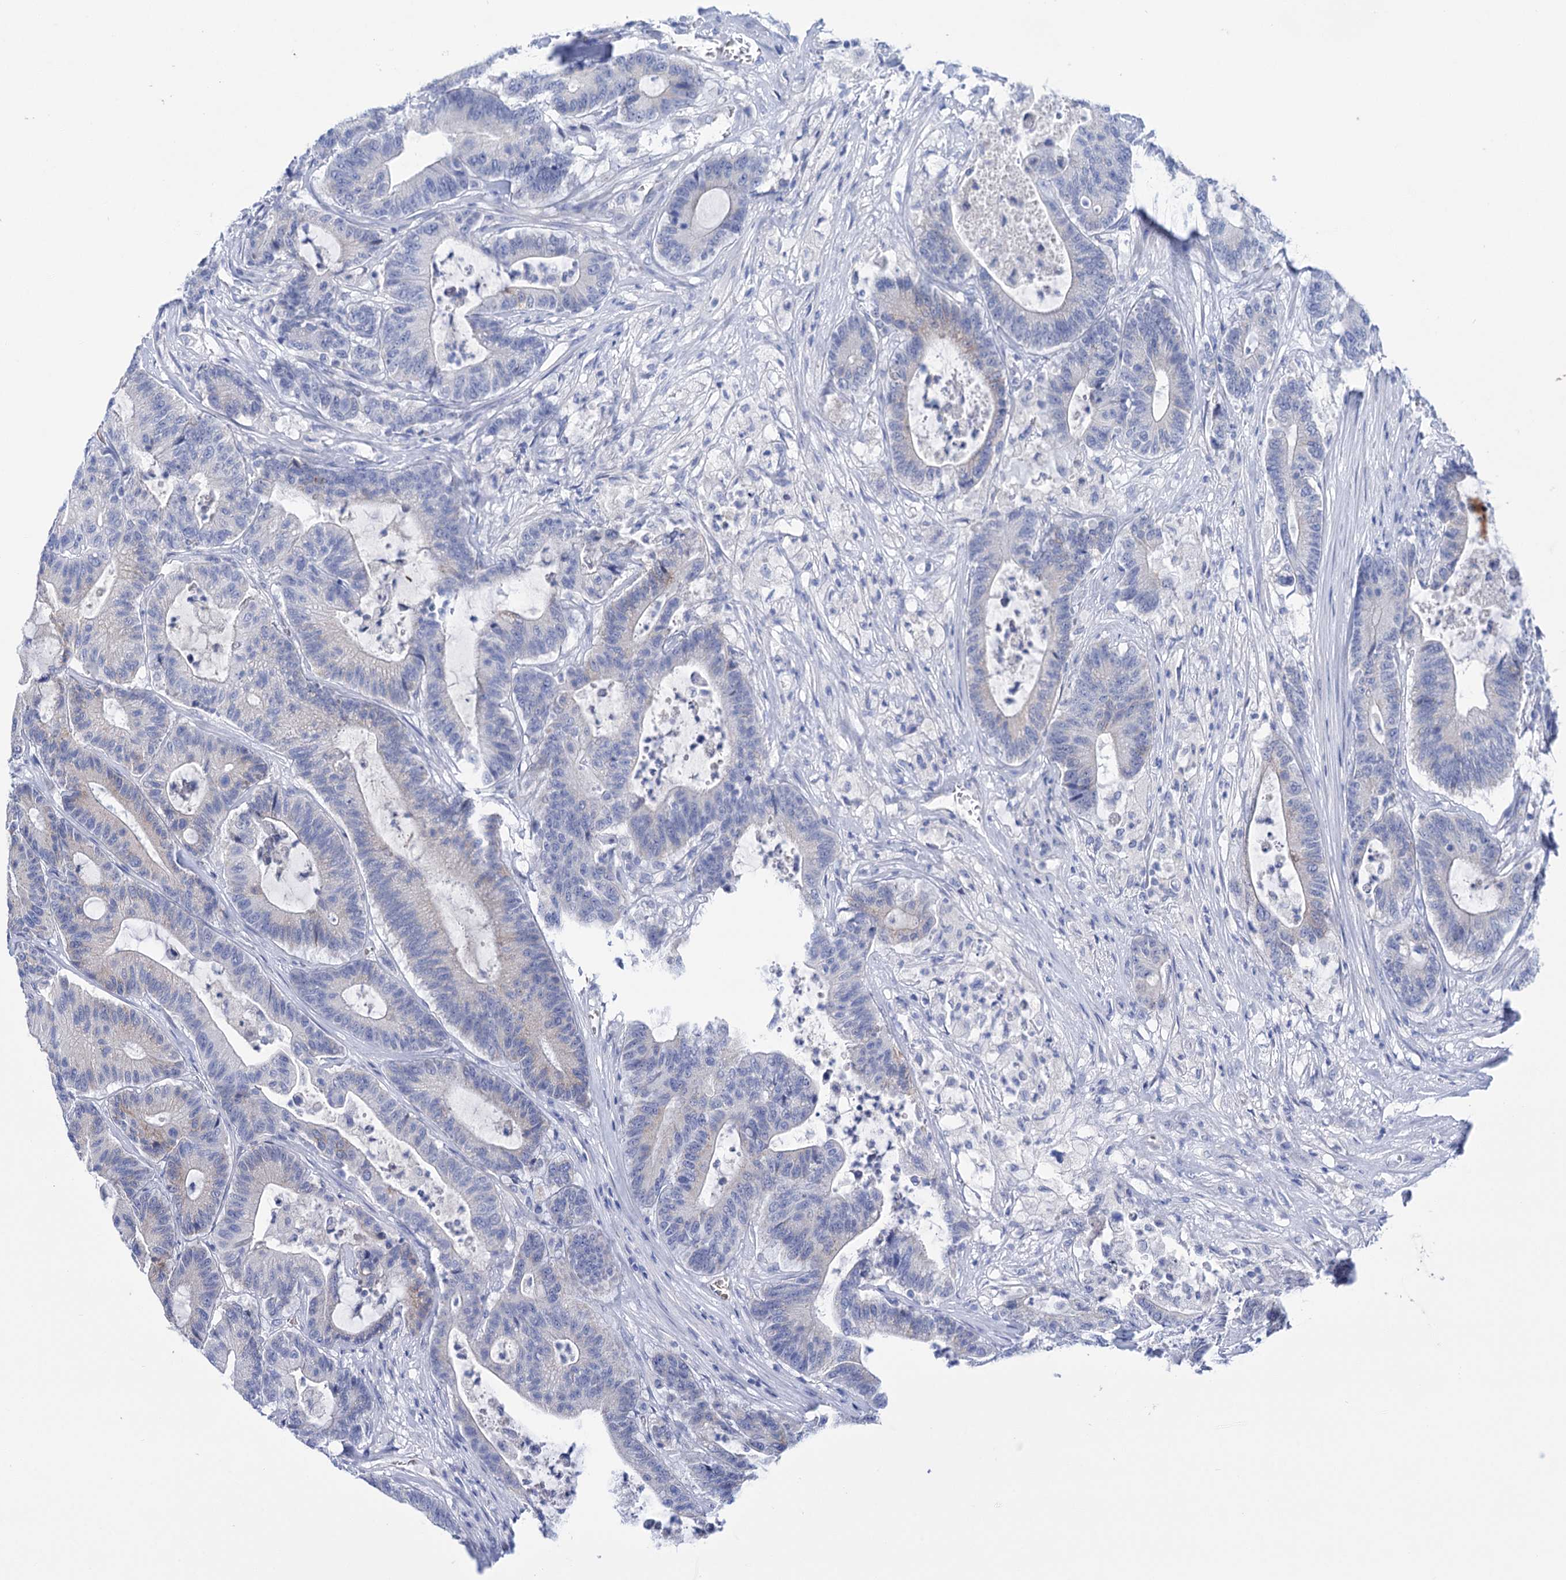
{"staining": {"intensity": "moderate", "quantity": "<25%", "location": "cytoplasmic/membranous"}, "tissue": "colorectal cancer", "cell_type": "Tumor cells", "image_type": "cancer", "snomed": [{"axis": "morphology", "description": "Adenocarcinoma, NOS"}, {"axis": "topography", "description": "Colon"}], "caption": "This image displays immunohistochemistry staining of colorectal adenocarcinoma, with low moderate cytoplasmic/membranous expression in approximately <25% of tumor cells.", "gene": "YARS2", "patient": {"sex": "female", "age": 84}}